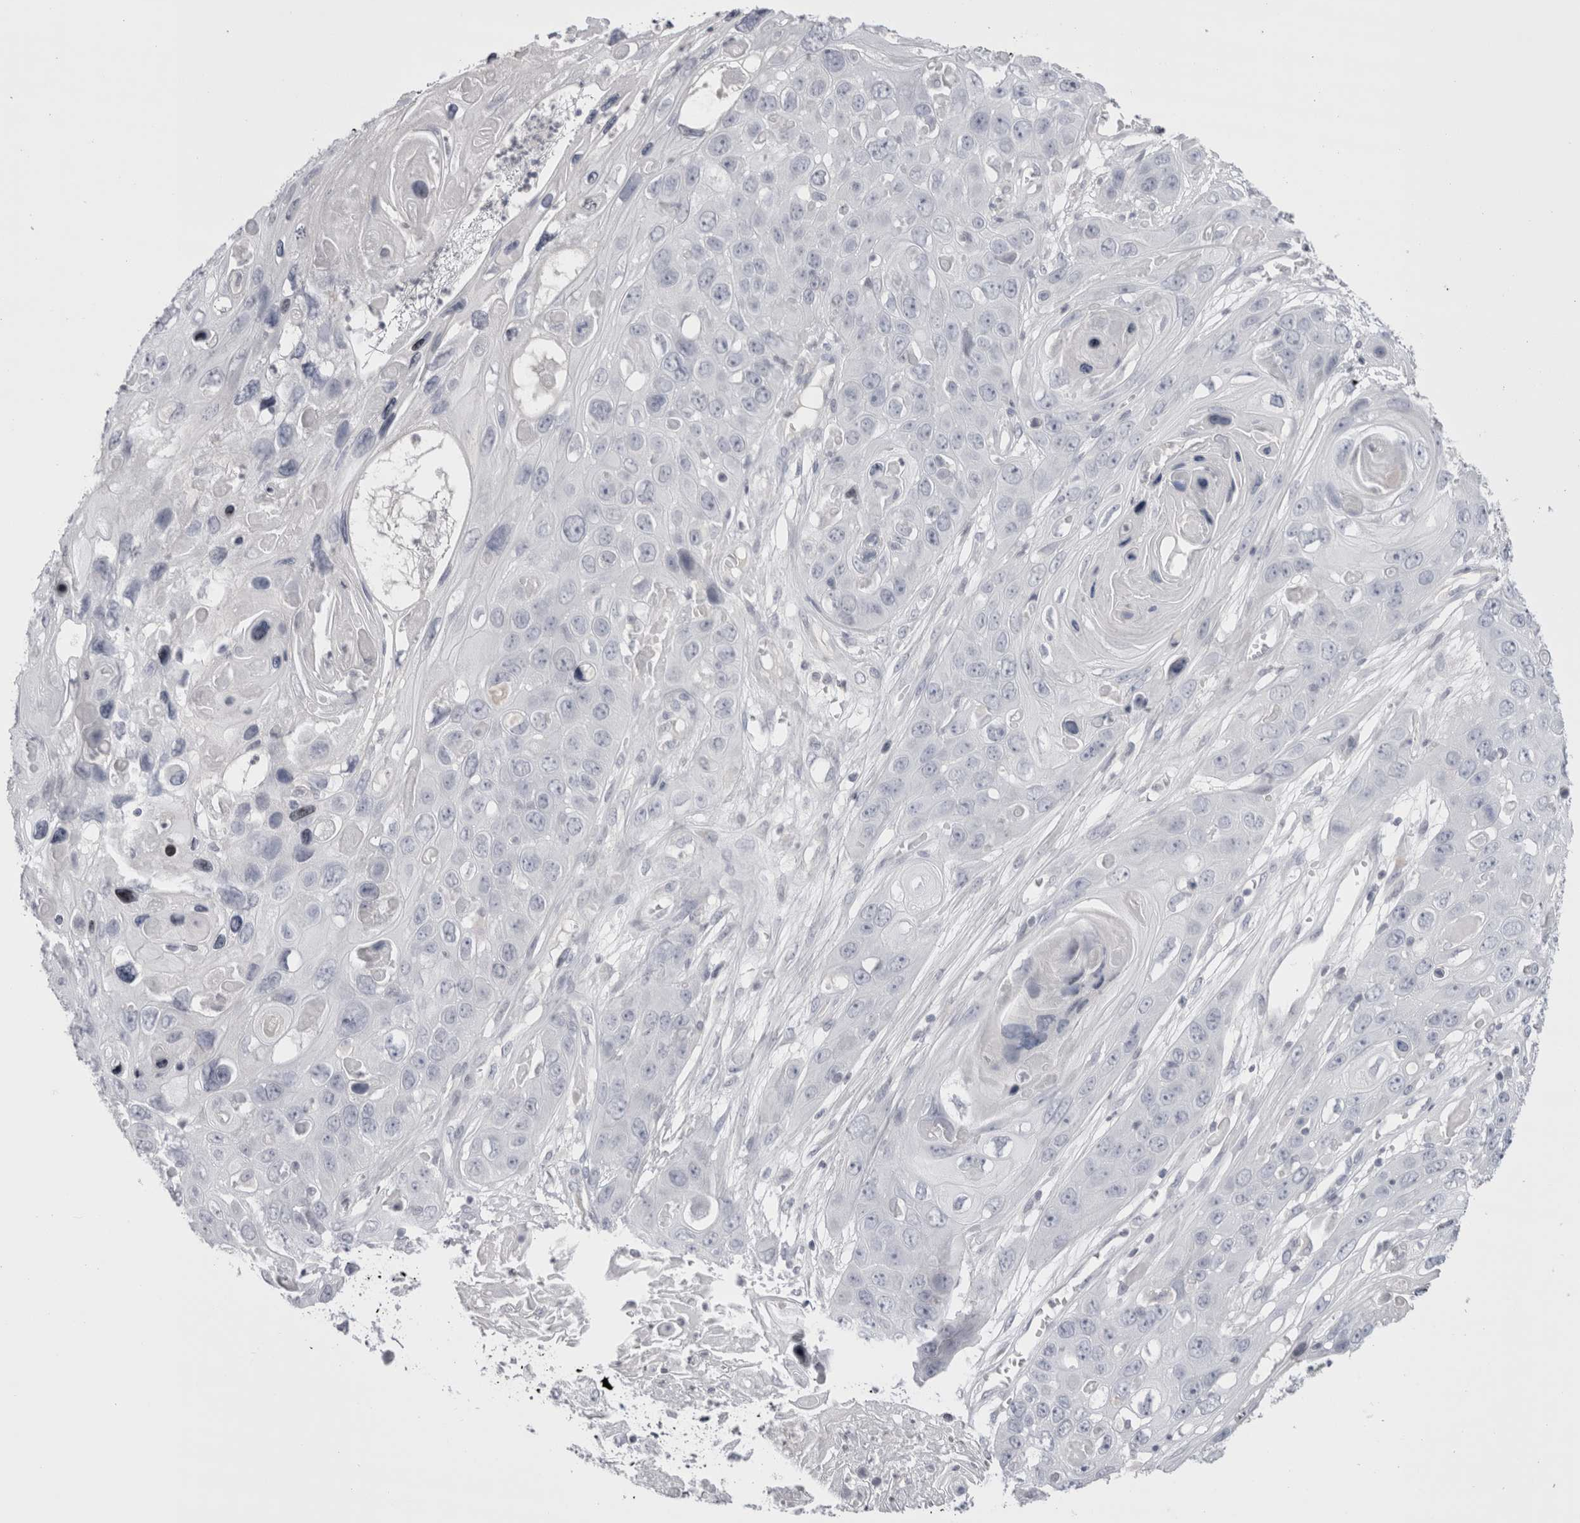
{"staining": {"intensity": "negative", "quantity": "none", "location": "none"}, "tissue": "skin cancer", "cell_type": "Tumor cells", "image_type": "cancer", "snomed": [{"axis": "morphology", "description": "Squamous cell carcinoma, NOS"}, {"axis": "topography", "description": "Skin"}], "caption": "Immunohistochemistry photomicrograph of human skin squamous cell carcinoma stained for a protein (brown), which reveals no positivity in tumor cells.", "gene": "FNDC8", "patient": {"sex": "male", "age": 55}}